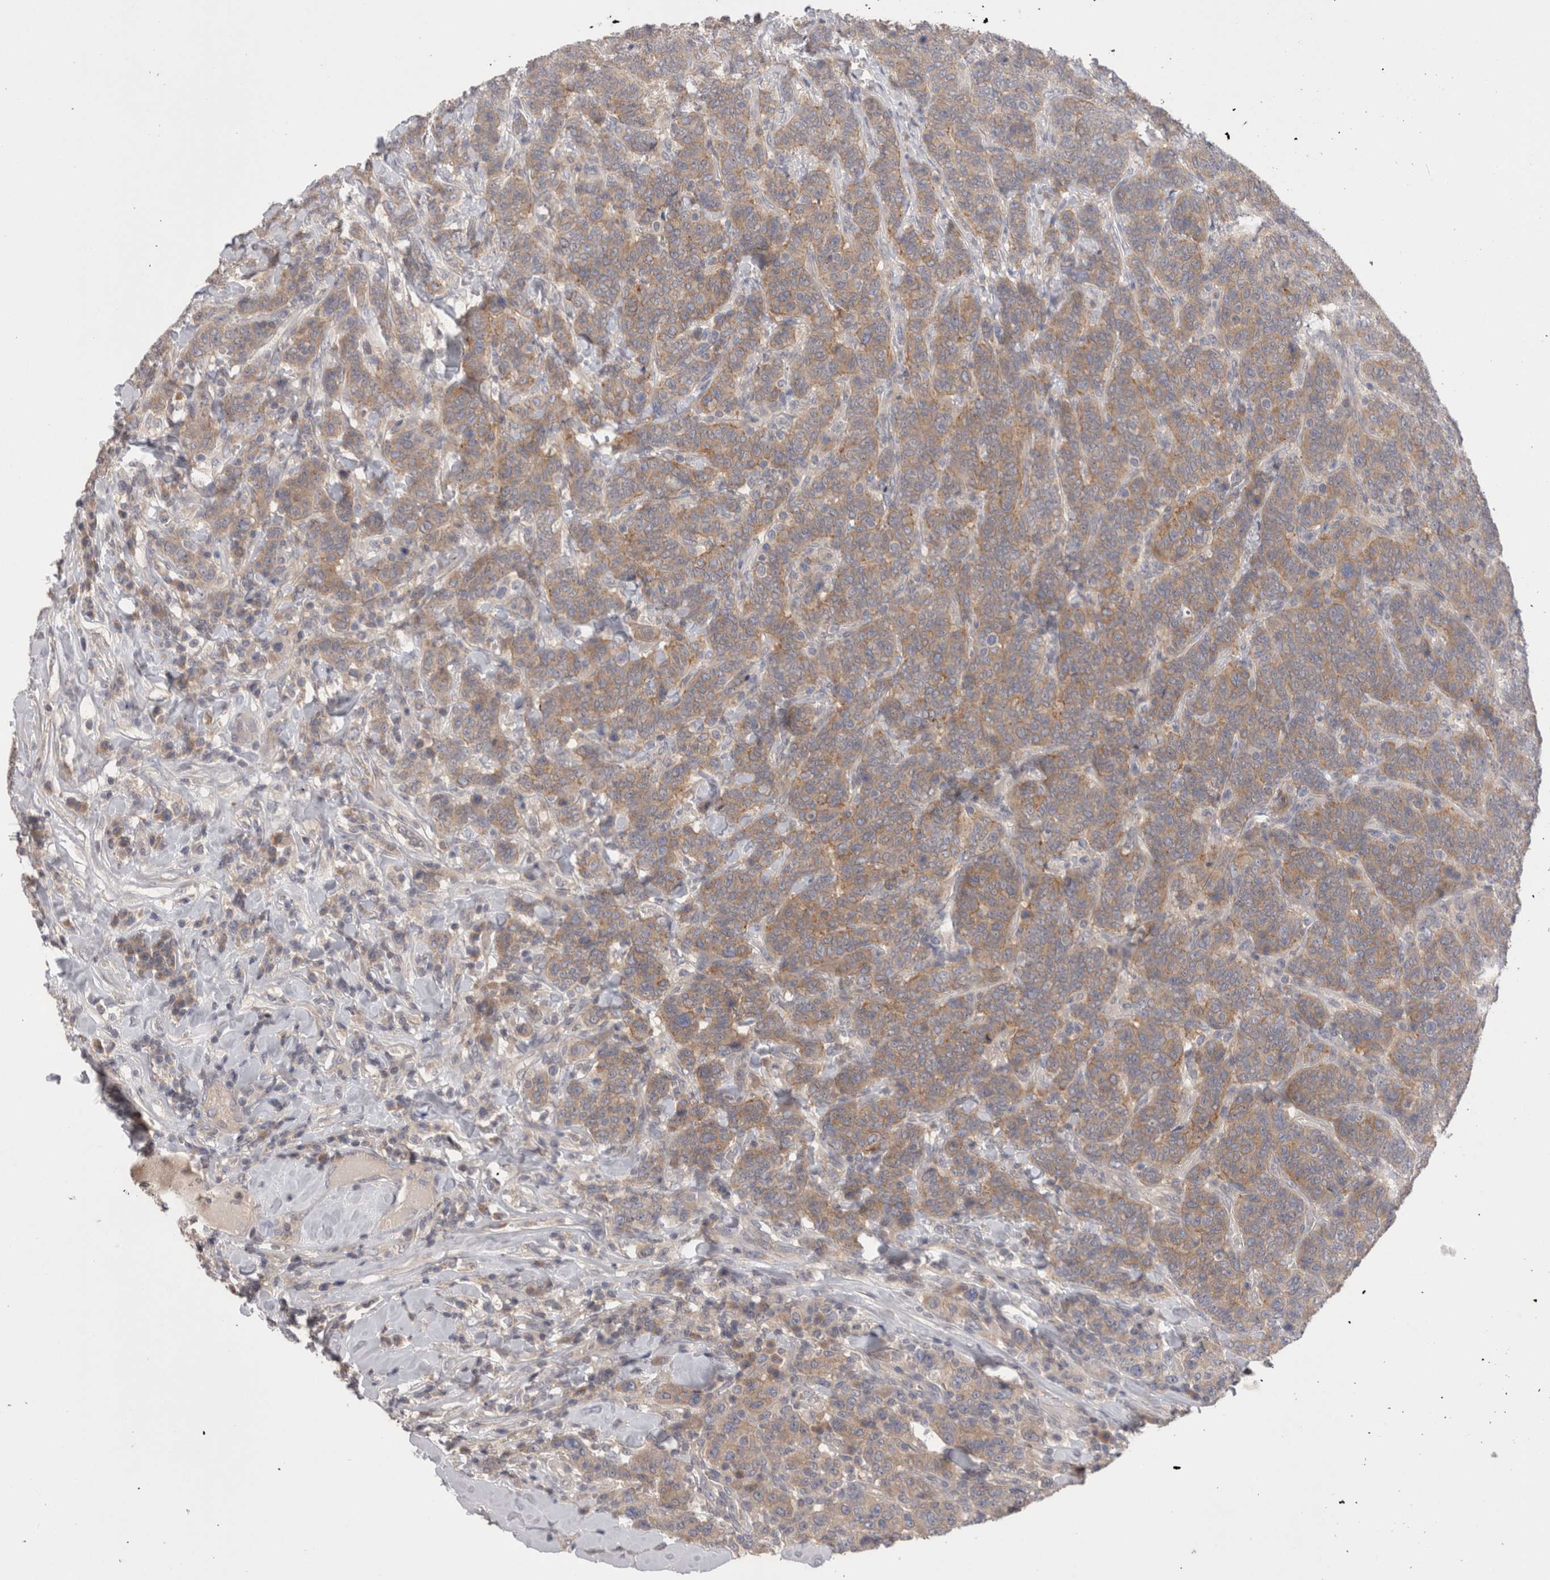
{"staining": {"intensity": "moderate", "quantity": ">75%", "location": "cytoplasmic/membranous"}, "tissue": "breast cancer", "cell_type": "Tumor cells", "image_type": "cancer", "snomed": [{"axis": "morphology", "description": "Duct carcinoma"}, {"axis": "topography", "description": "Breast"}], "caption": "Human infiltrating ductal carcinoma (breast) stained with a protein marker shows moderate staining in tumor cells.", "gene": "OTOR", "patient": {"sex": "female", "age": 37}}